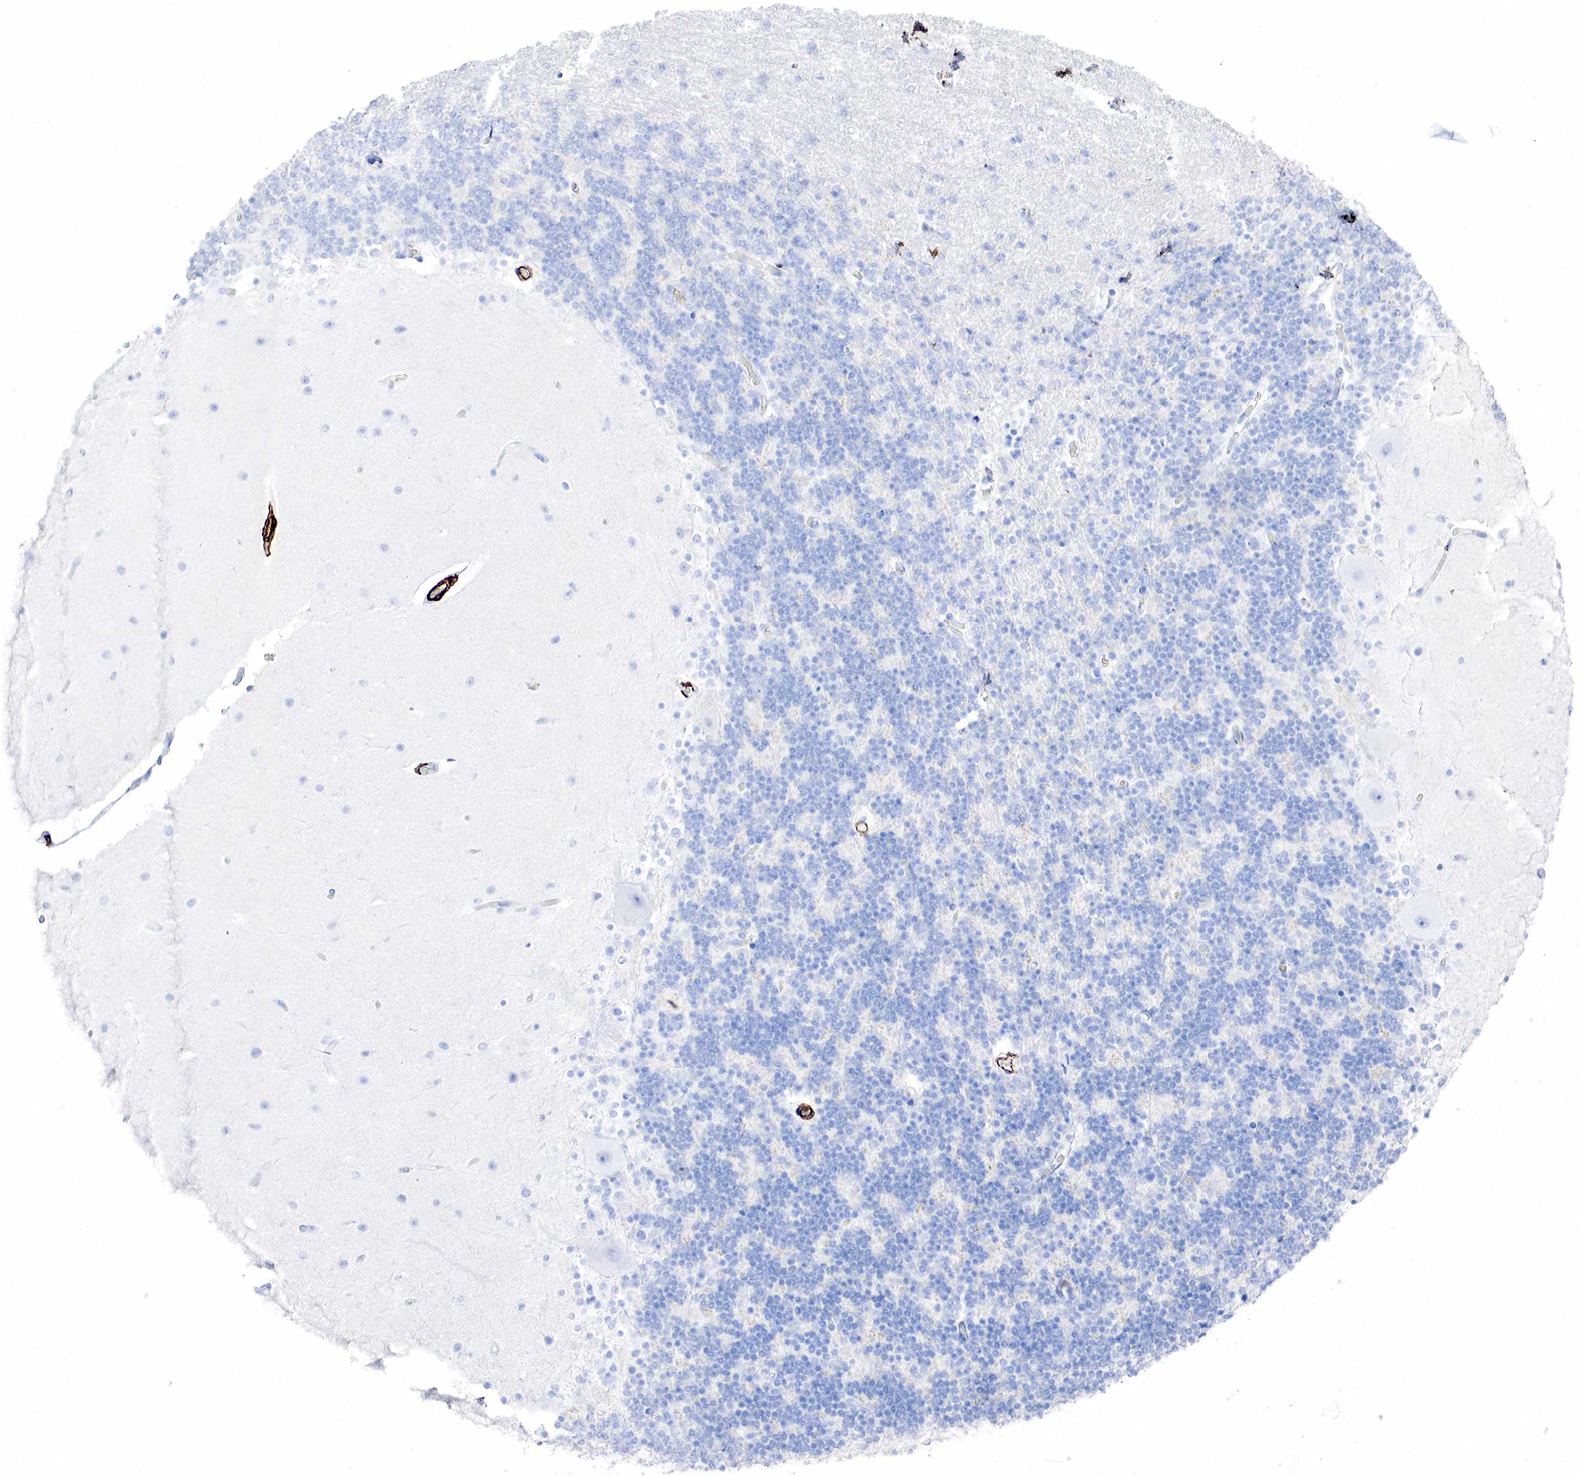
{"staining": {"intensity": "negative", "quantity": "none", "location": "none"}, "tissue": "cerebellum", "cell_type": "Cells in granular layer", "image_type": "normal", "snomed": [{"axis": "morphology", "description": "Normal tissue, NOS"}, {"axis": "topography", "description": "Cerebellum"}], "caption": "Immunohistochemistry image of unremarkable cerebellum: human cerebellum stained with DAB reveals no significant protein expression in cells in granular layer.", "gene": "ACTA2", "patient": {"sex": "female", "age": 54}}